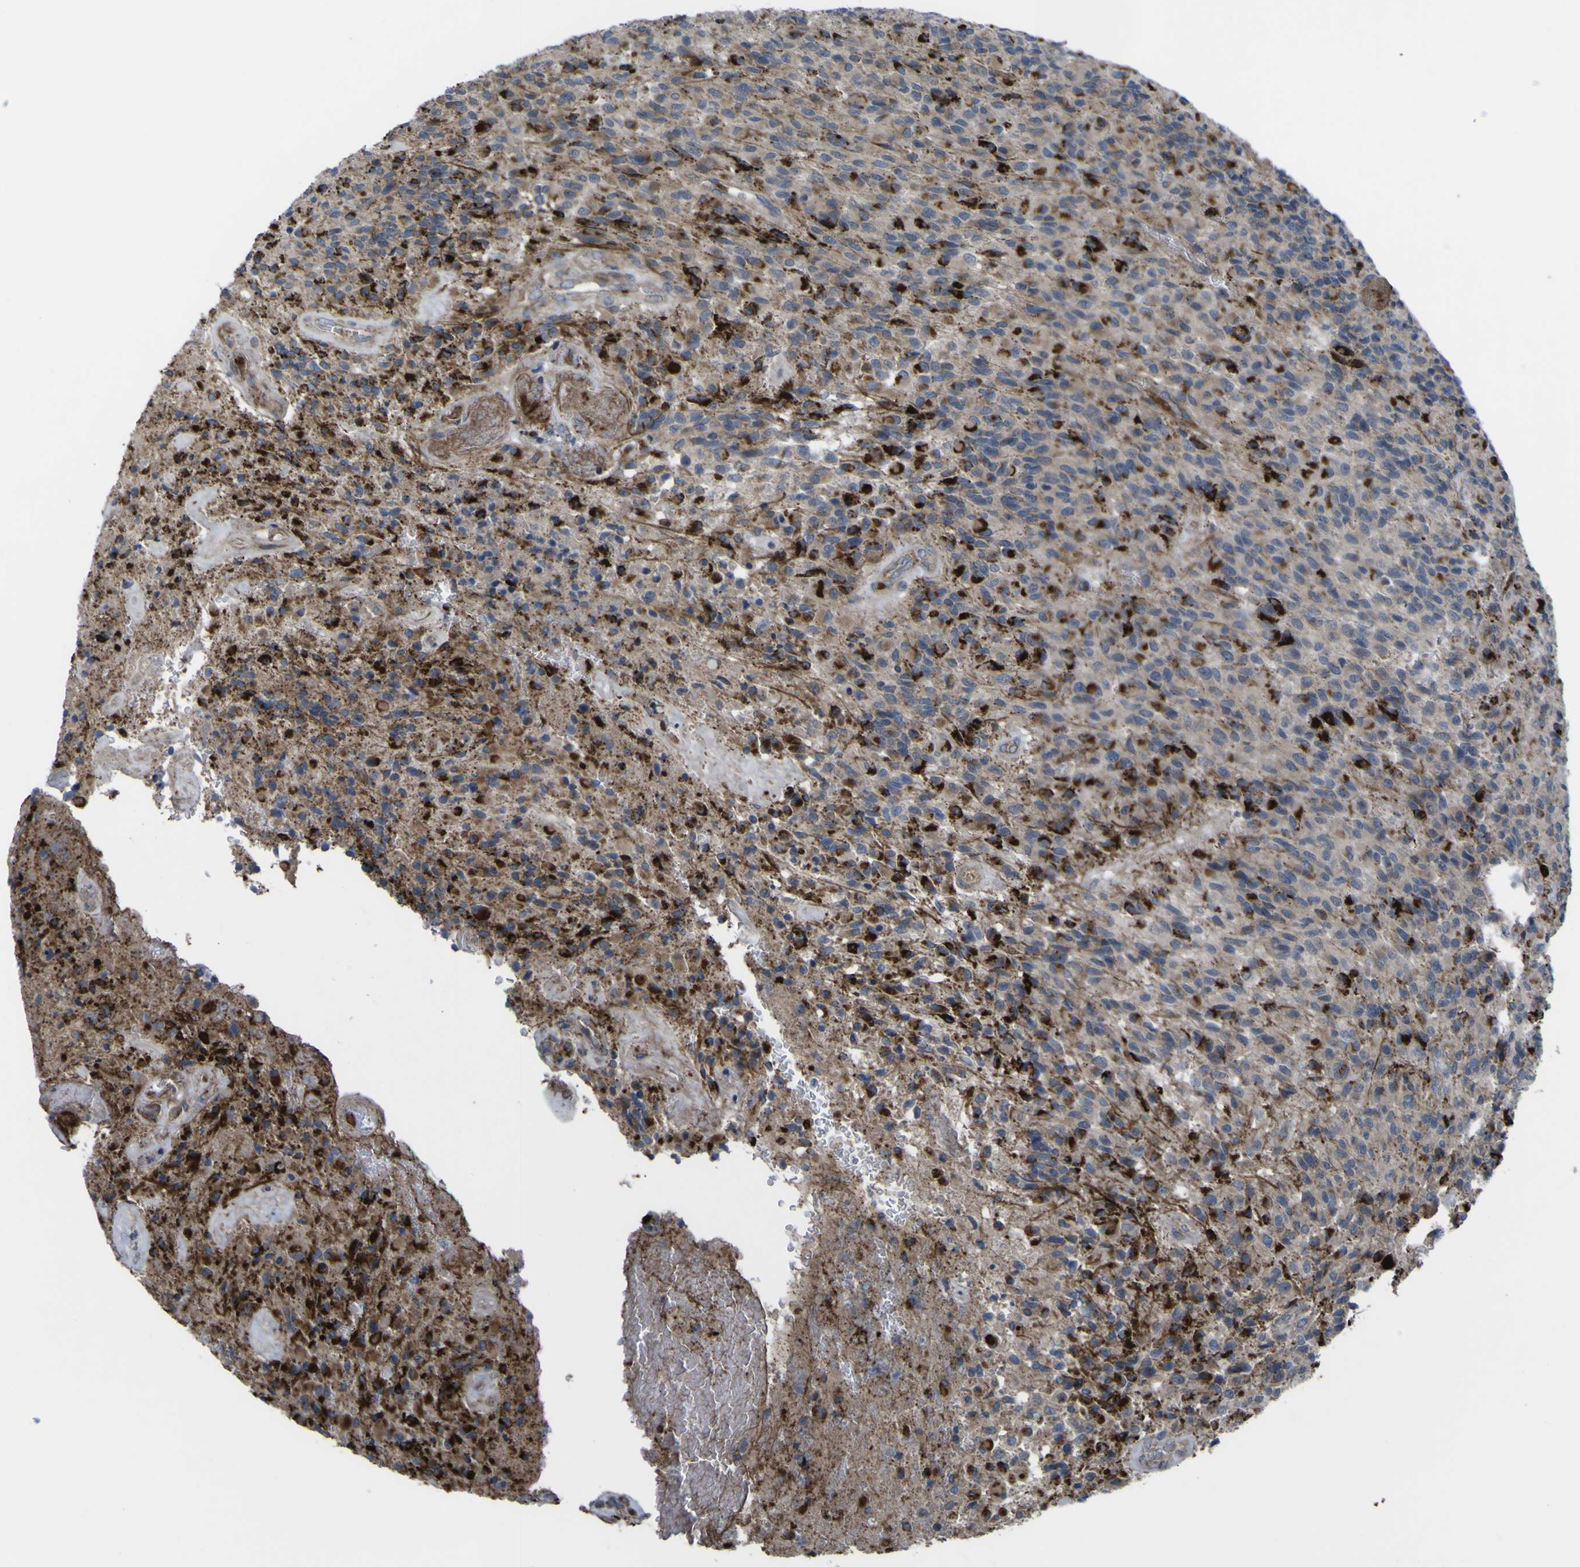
{"staining": {"intensity": "strong", "quantity": "25%-75%", "location": "cytoplasmic/membranous"}, "tissue": "glioma", "cell_type": "Tumor cells", "image_type": "cancer", "snomed": [{"axis": "morphology", "description": "Glioma, malignant, High grade"}, {"axis": "topography", "description": "Brain"}], "caption": "This image shows IHC staining of human glioma, with high strong cytoplasmic/membranous expression in approximately 25%-75% of tumor cells.", "gene": "GPLD1", "patient": {"sex": "male", "age": 71}}